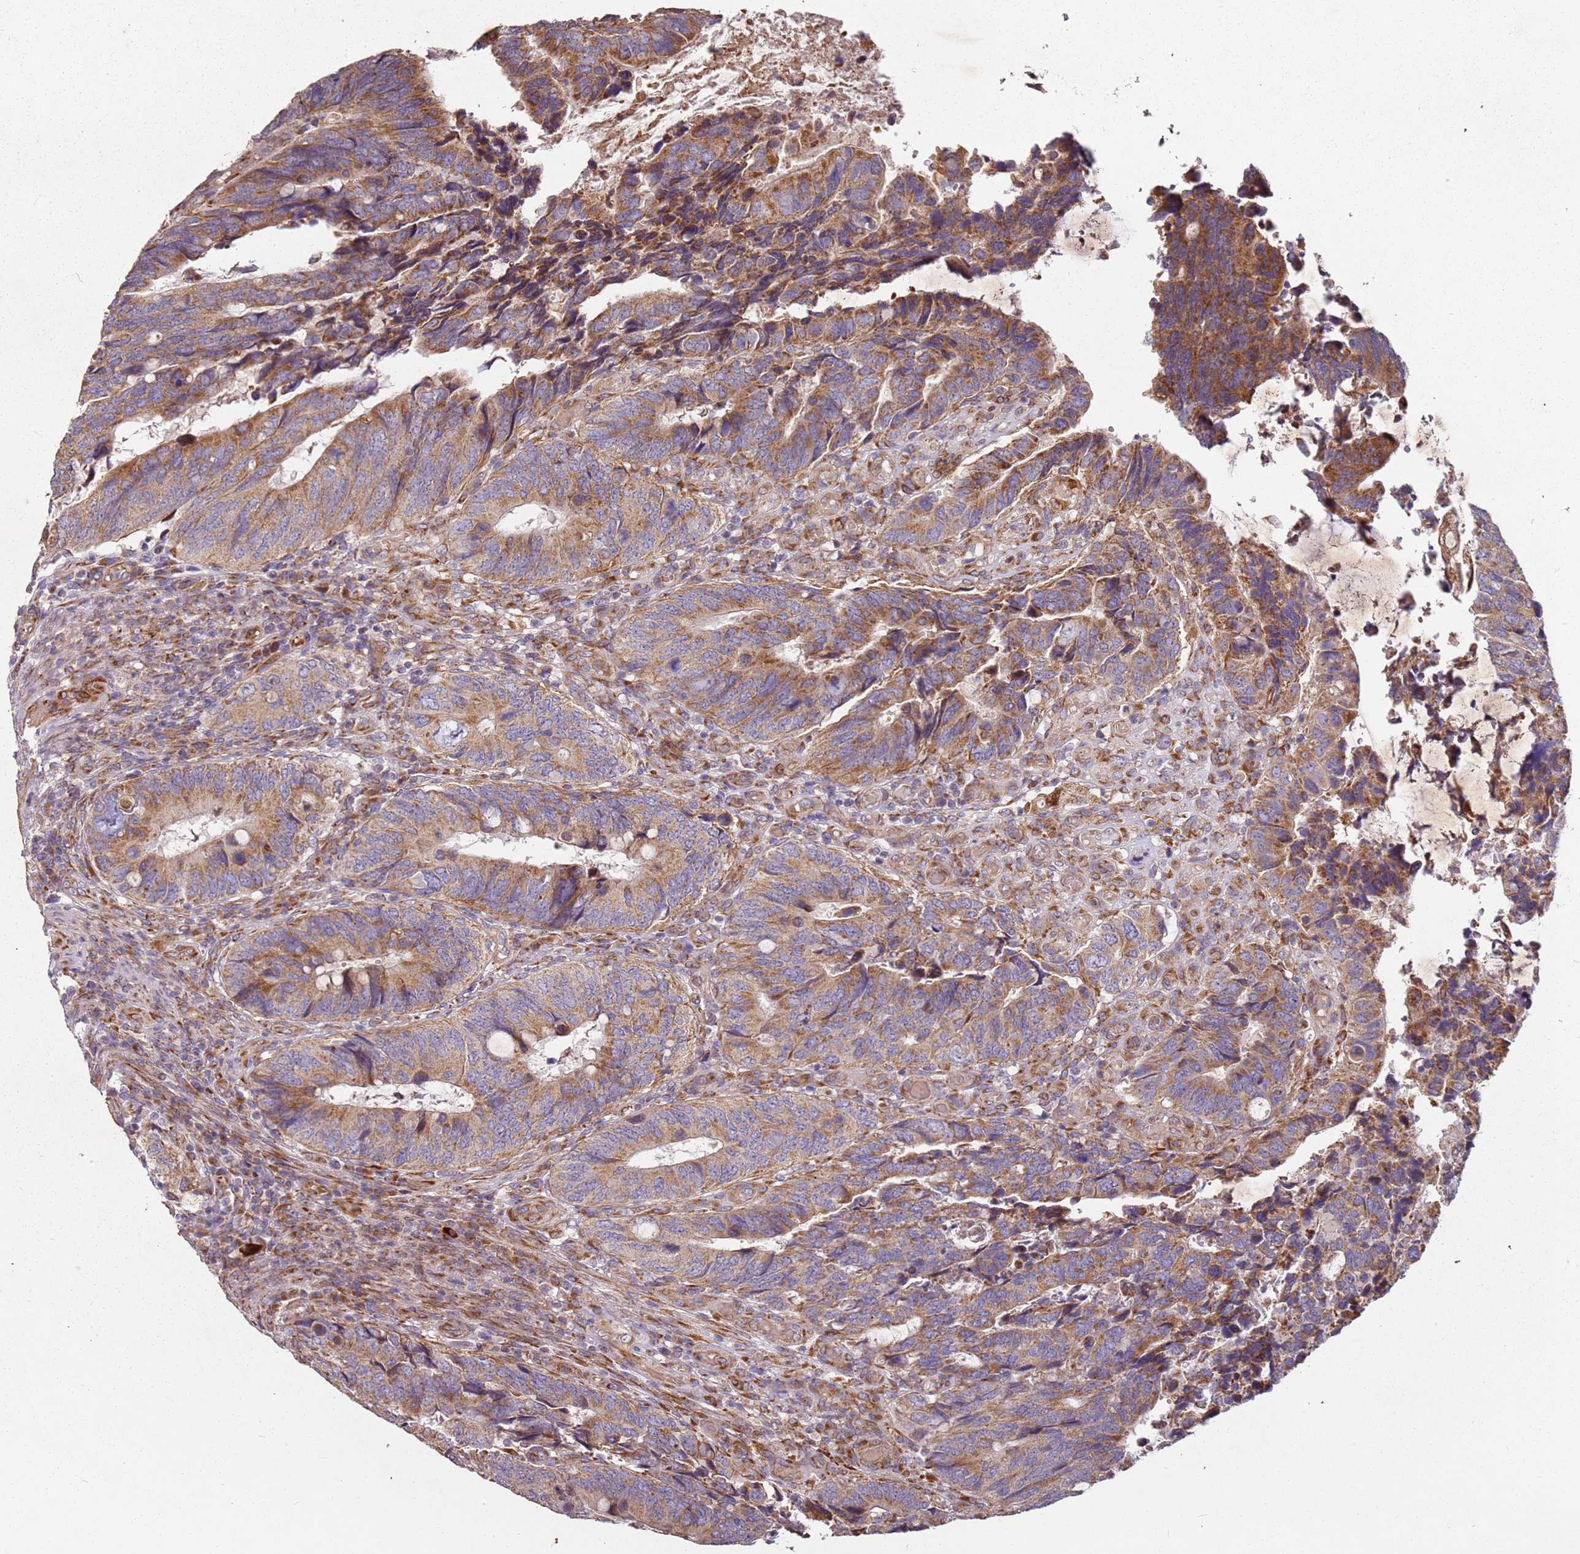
{"staining": {"intensity": "moderate", "quantity": ">75%", "location": "cytoplasmic/membranous"}, "tissue": "colorectal cancer", "cell_type": "Tumor cells", "image_type": "cancer", "snomed": [{"axis": "morphology", "description": "Adenocarcinoma, NOS"}, {"axis": "topography", "description": "Colon"}], "caption": "Colorectal cancer (adenocarcinoma) stained for a protein reveals moderate cytoplasmic/membranous positivity in tumor cells.", "gene": "ARFRP1", "patient": {"sex": "male", "age": 87}}